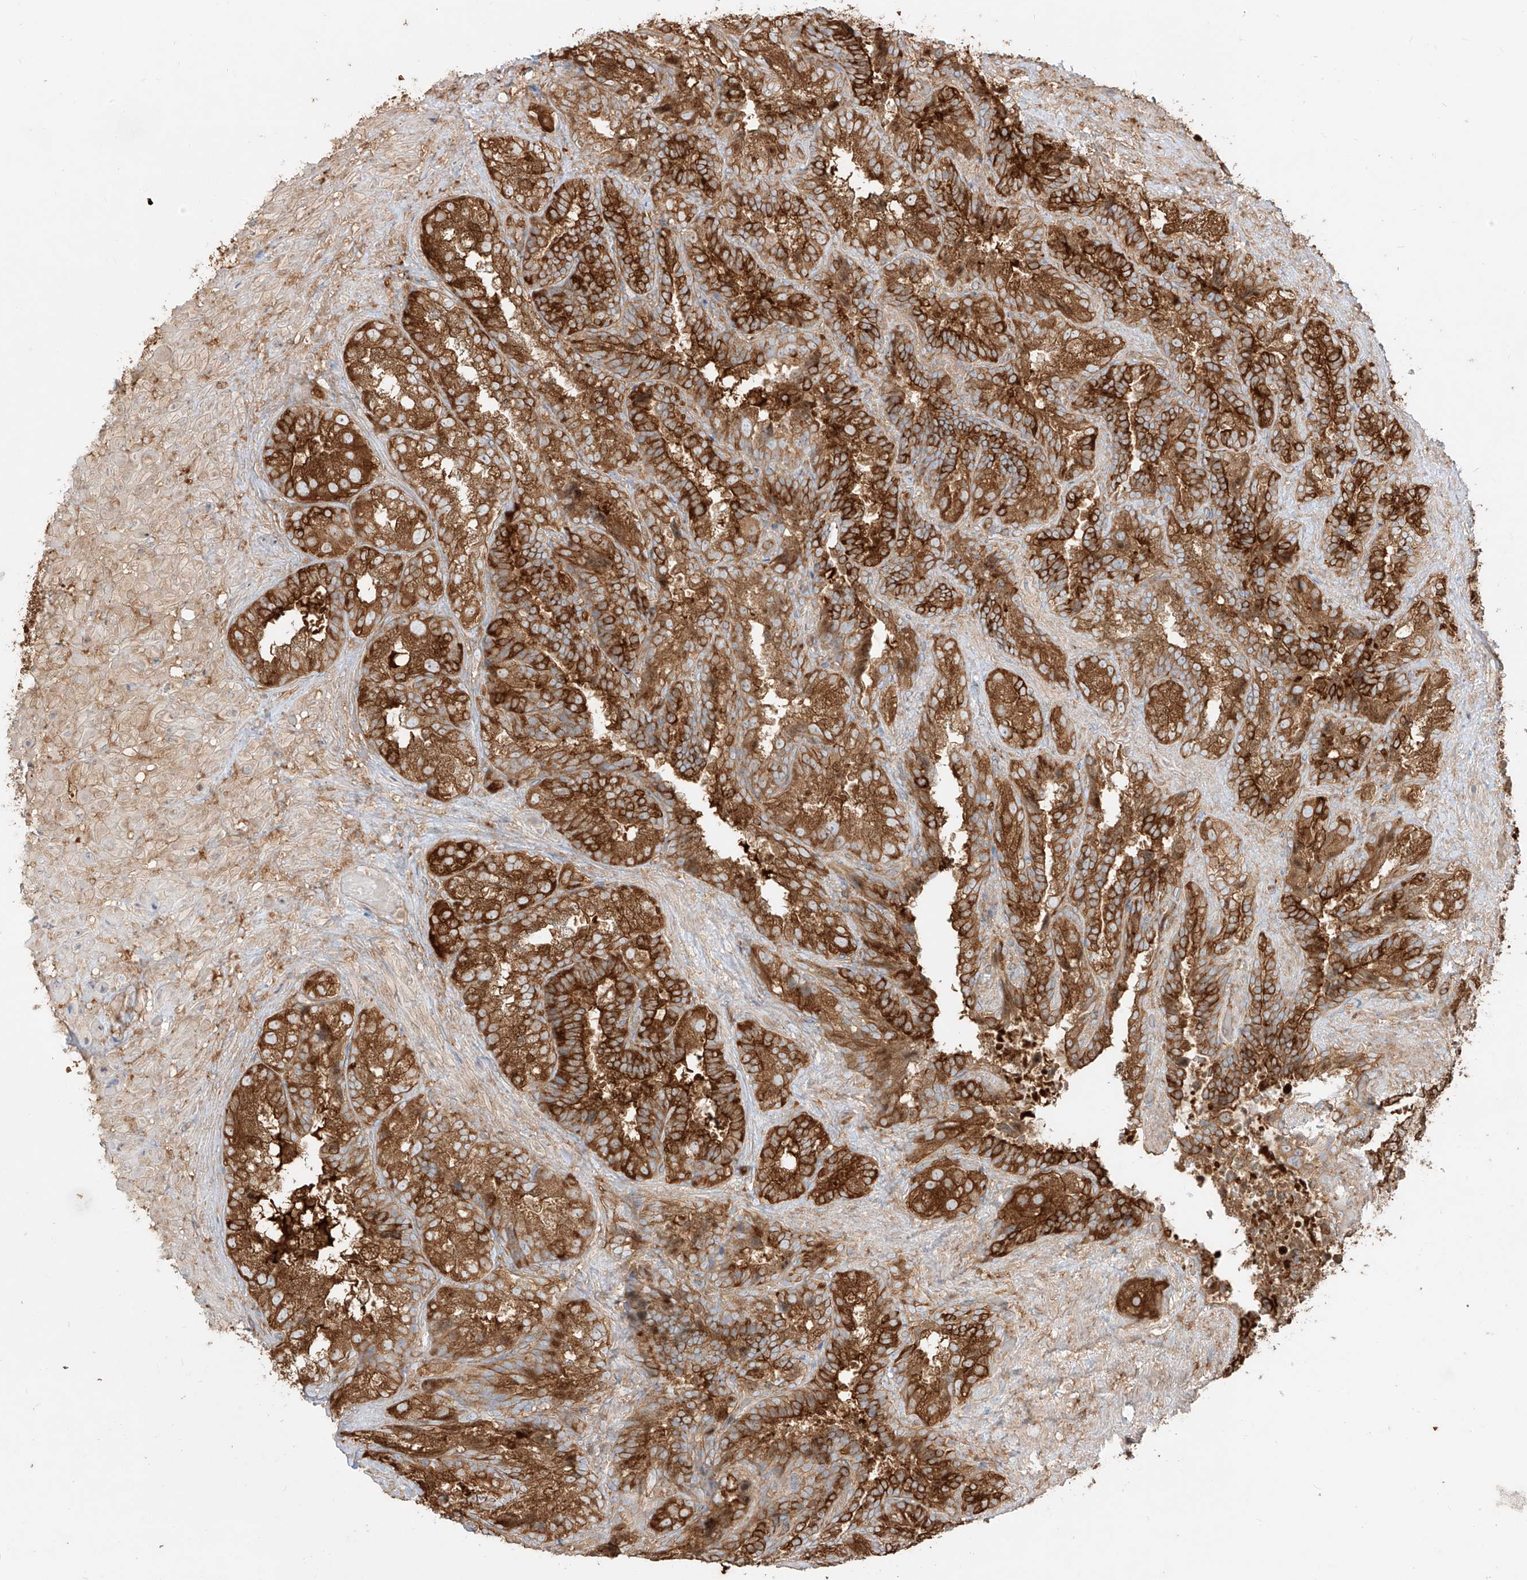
{"staining": {"intensity": "strong", "quantity": ">75%", "location": "cytoplasmic/membranous"}, "tissue": "seminal vesicle", "cell_type": "Glandular cells", "image_type": "normal", "snomed": [{"axis": "morphology", "description": "Normal tissue, NOS"}, {"axis": "topography", "description": "Seminal veicle"}, {"axis": "topography", "description": "Peripheral nerve tissue"}], "caption": "Brown immunohistochemical staining in benign human seminal vesicle shows strong cytoplasmic/membranous expression in about >75% of glandular cells. (DAB = brown stain, brightfield microscopy at high magnification).", "gene": "SNX9", "patient": {"sex": "male", "age": 63}}